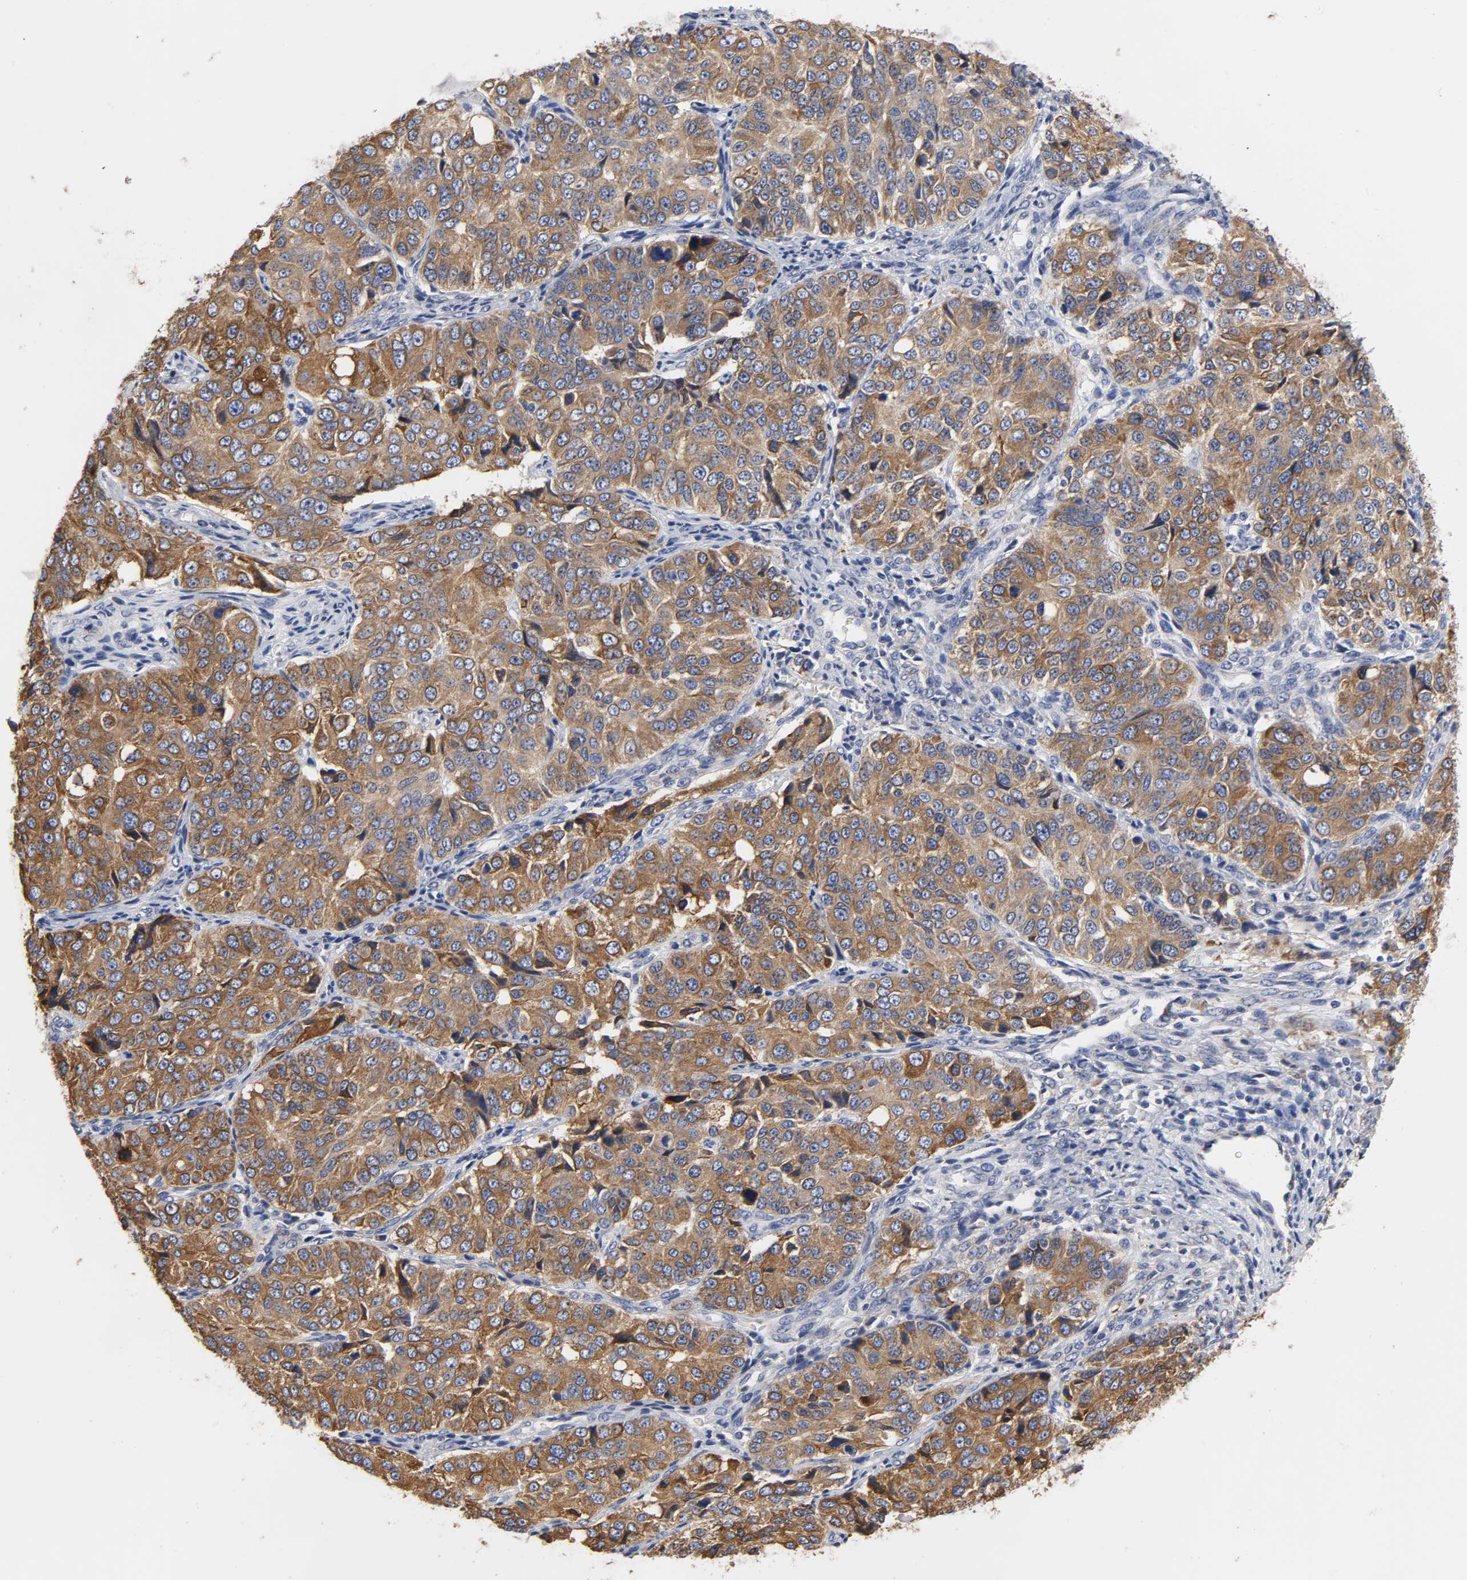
{"staining": {"intensity": "strong", "quantity": ">75%", "location": "cytoplasmic/membranous"}, "tissue": "ovarian cancer", "cell_type": "Tumor cells", "image_type": "cancer", "snomed": [{"axis": "morphology", "description": "Carcinoma, endometroid"}, {"axis": "topography", "description": "Ovary"}], "caption": "The immunohistochemical stain labels strong cytoplasmic/membranous positivity in tumor cells of ovarian endometroid carcinoma tissue. The protein of interest is shown in brown color, while the nuclei are stained blue.", "gene": "HCK", "patient": {"sex": "female", "age": 51}}